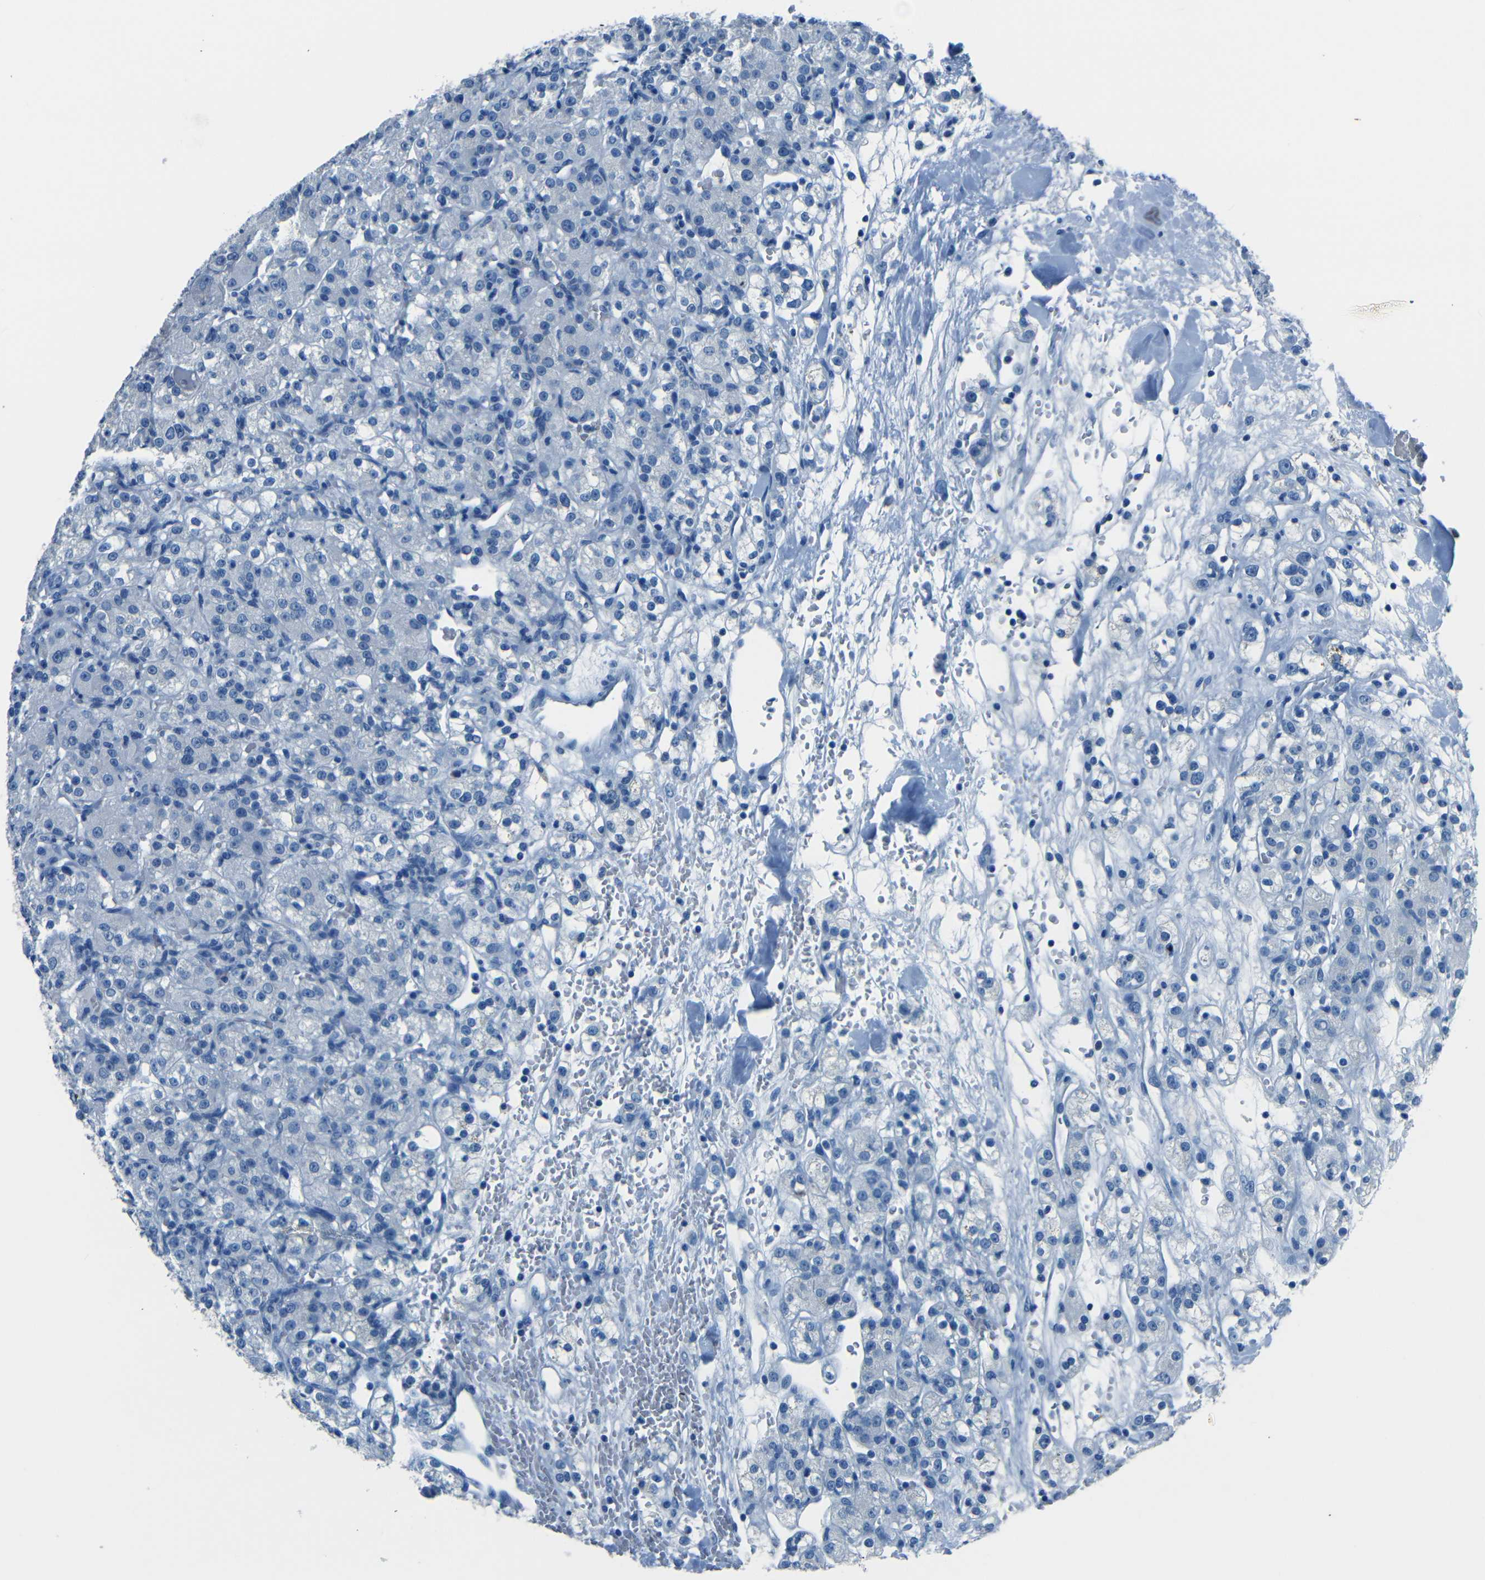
{"staining": {"intensity": "negative", "quantity": "none", "location": "none"}, "tissue": "renal cancer", "cell_type": "Tumor cells", "image_type": "cancer", "snomed": [{"axis": "morphology", "description": "Normal tissue, NOS"}, {"axis": "morphology", "description": "Adenocarcinoma, NOS"}, {"axis": "topography", "description": "Kidney"}], "caption": "DAB (3,3'-diaminobenzidine) immunohistochemical staining of human renal cancer (adenocarcinoma) exhibits no significant positivity in tumor cells.", "gene": "FBN2", "patient": {"sex": "male", "age": 61}}